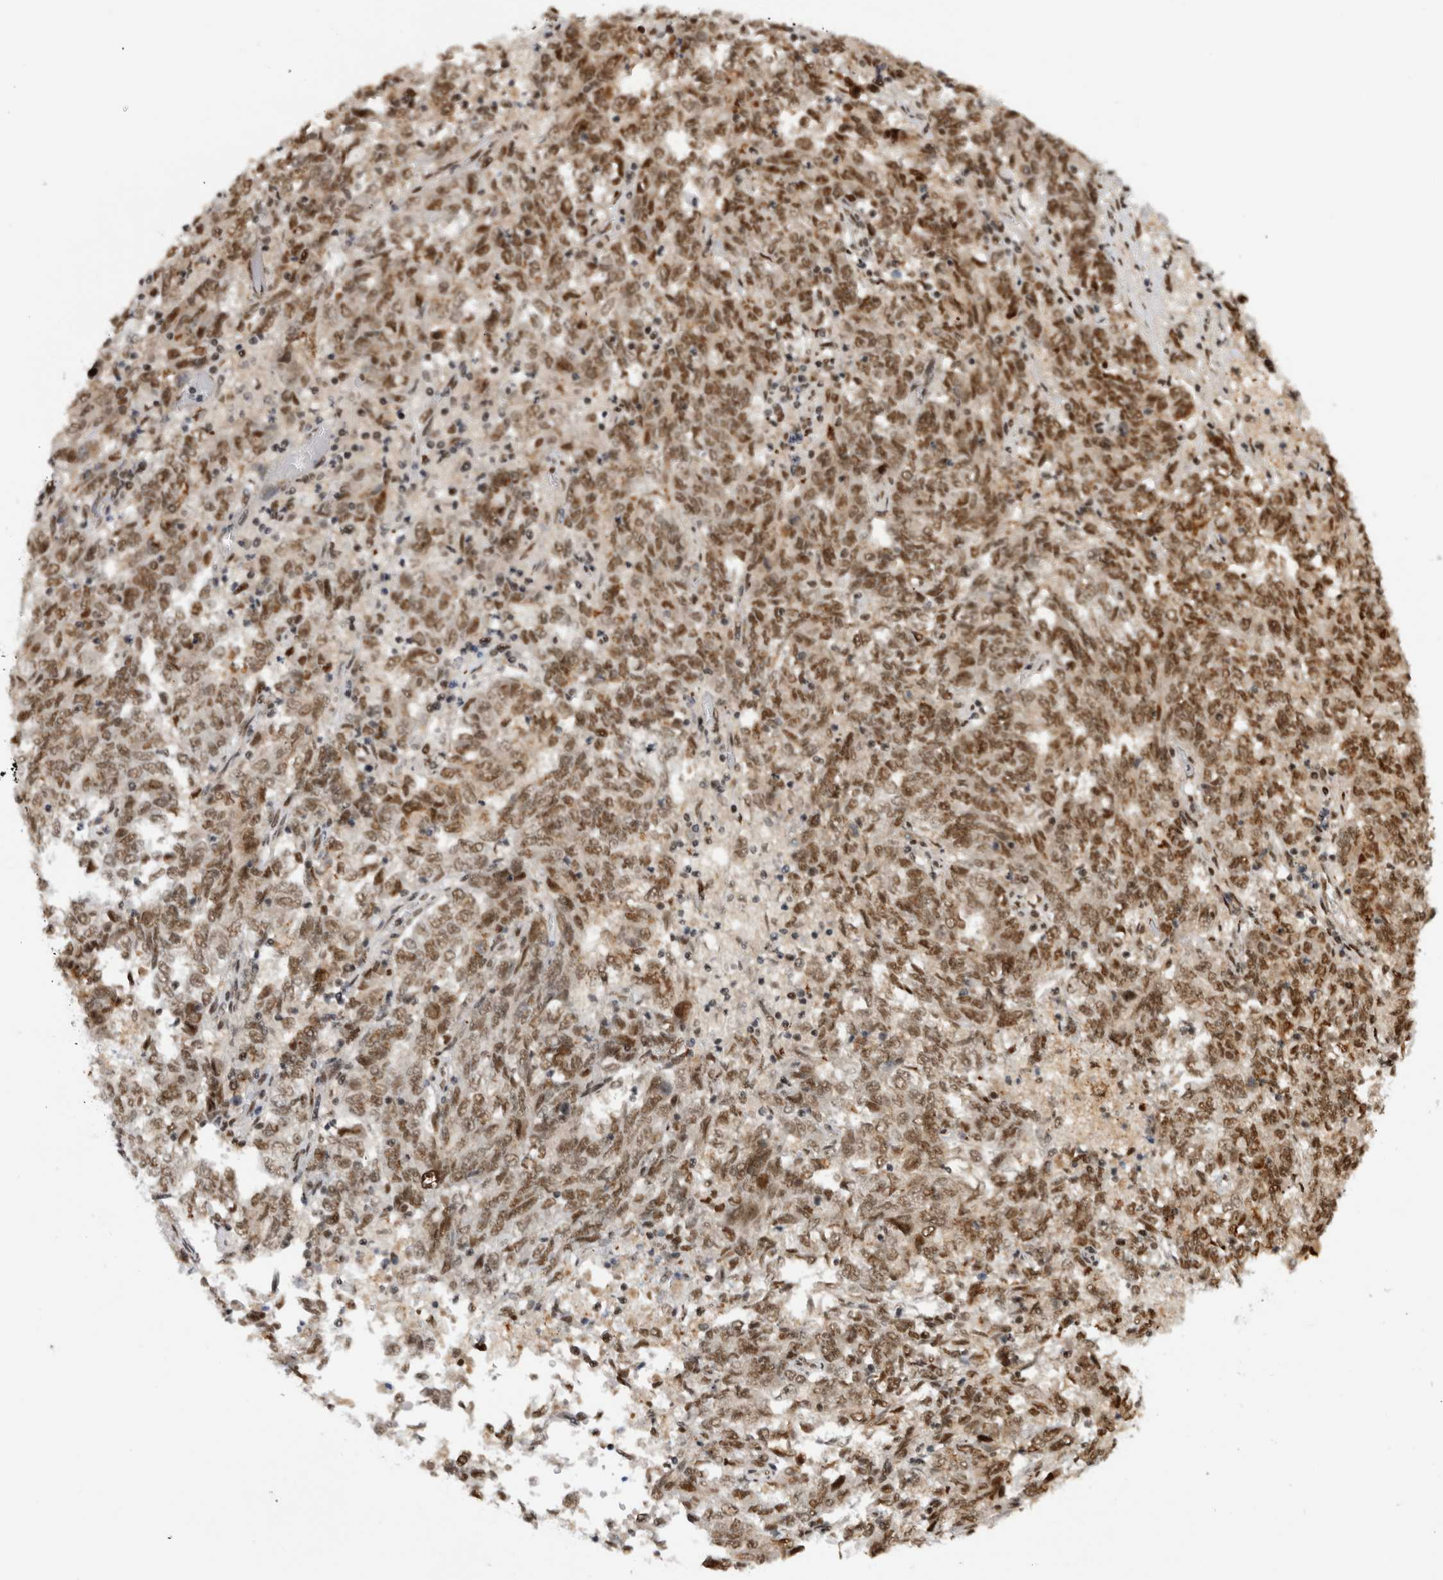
{"staining": {"intensity": "moderate", "quantity": ">75%", "location": "nuclear"}, "tissue": "endometrial cancer", "cell_type": "Tumor cells", "image_type": "cancer", "snomed": [{"axis": "morphology", "description": "Adenocarcinoma, NOS"}, {"axis": "topography", "description": "Endometrium"}], "caption": "Immunohistochemical staining of adenocarcinoma (endometrial) exhibits moderate nuclear protein staining in about >75% of tumor cells. (Stains: DAB in brown, nuclei in blue, Microscopy: brightfield microscopy at high magnification).", "gene": "EYA2", "patient": {"sex": "female", "age": 80}}